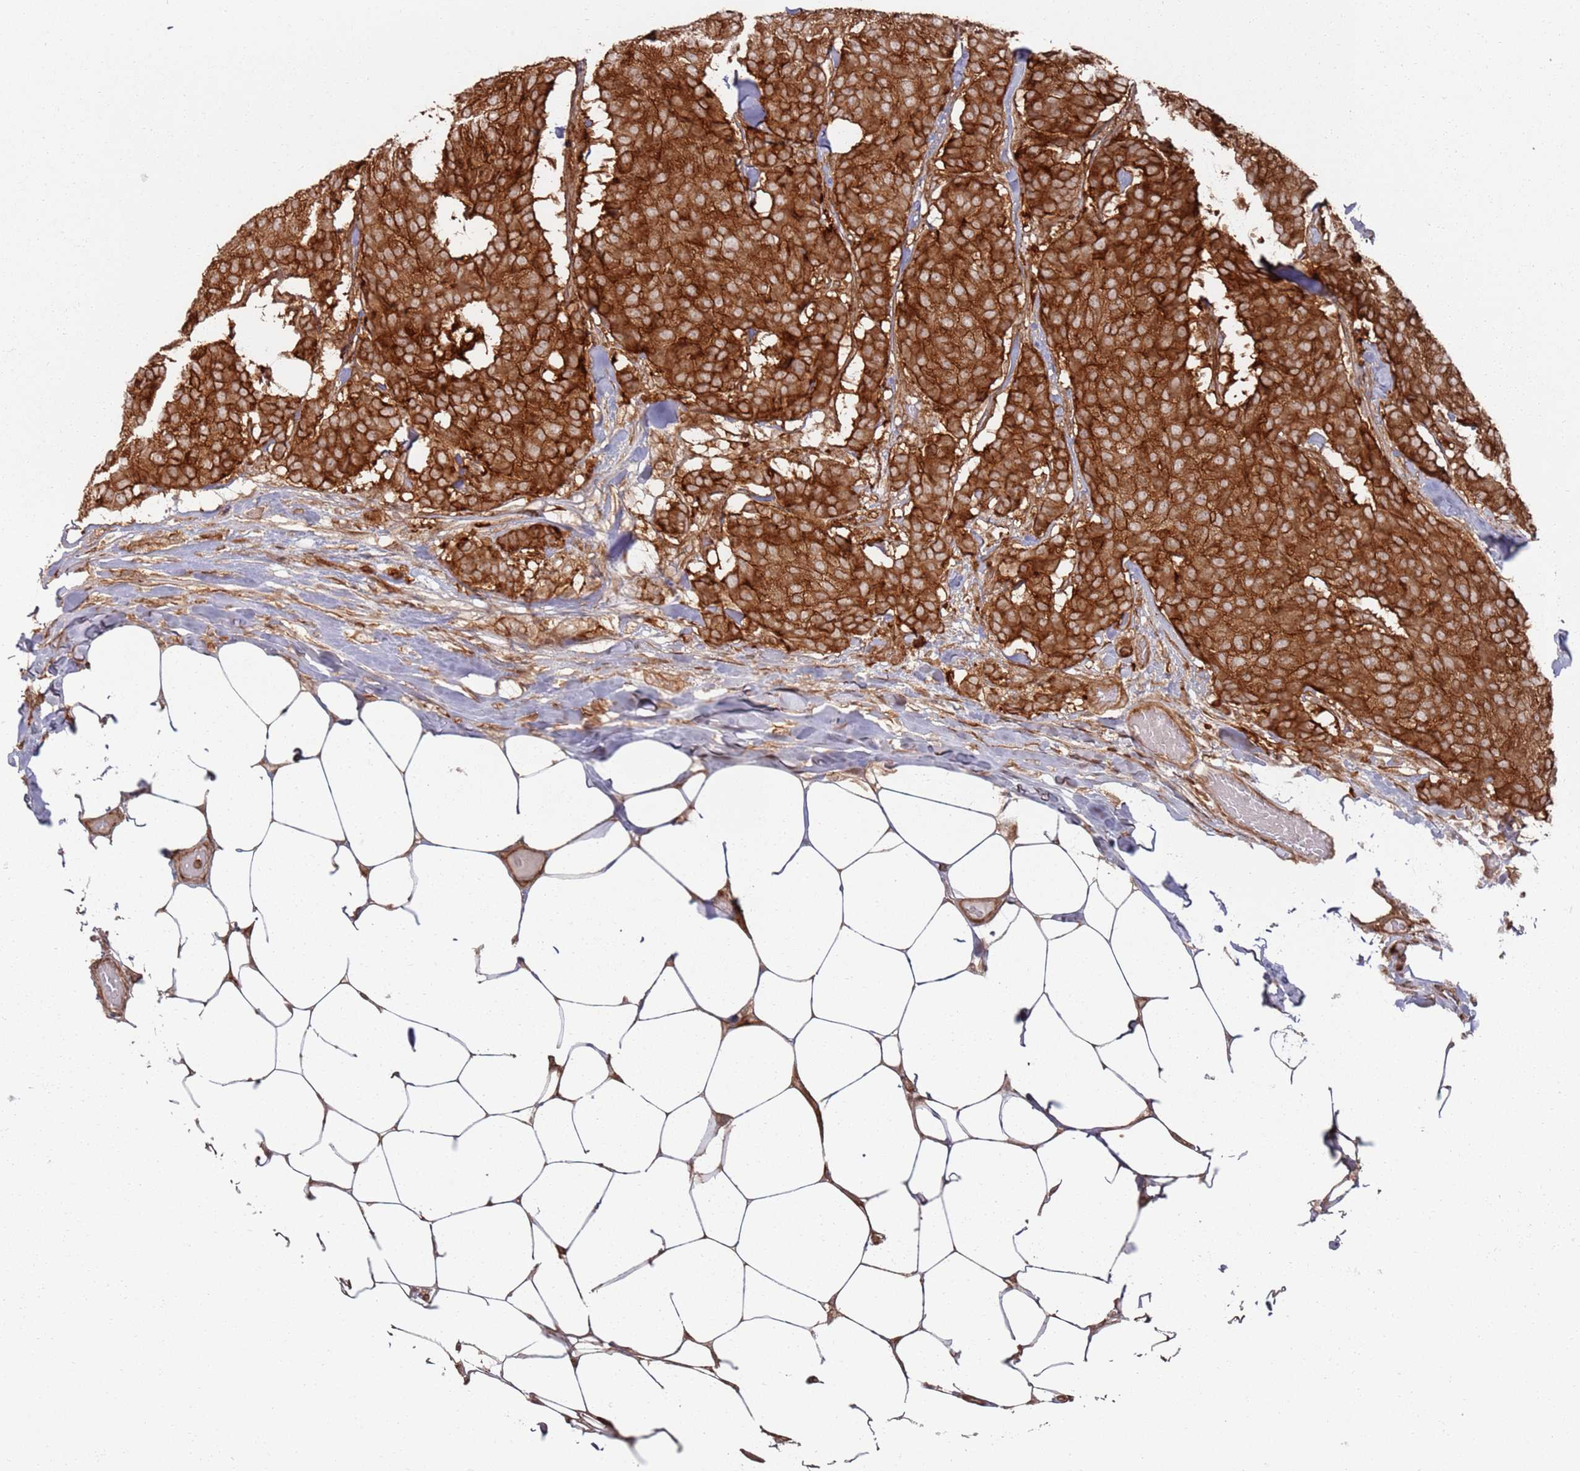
{"staining": {"intensity": "strong", "quantity": ">75%", "location": "cytoplasmic/membranous"}, "tissue": "breast cancer", "cell_type": "Tumor cells", "image_type": "cancer", "snomed": [{"axis": "morphology", "description": "Duct carcinoma"}, {"axis": "topography", "description": "Breast"}], "caption": "Tumor cells show high levels of strong cytoplasmic/membranous expression in about >75% of cells in breast infiltrating ductal carcinoma. The protein is shown in brown color, while the nuclei are stained blue.", "gene": "PIH1D1", "patient": {"sex": "female", "age": 75}}